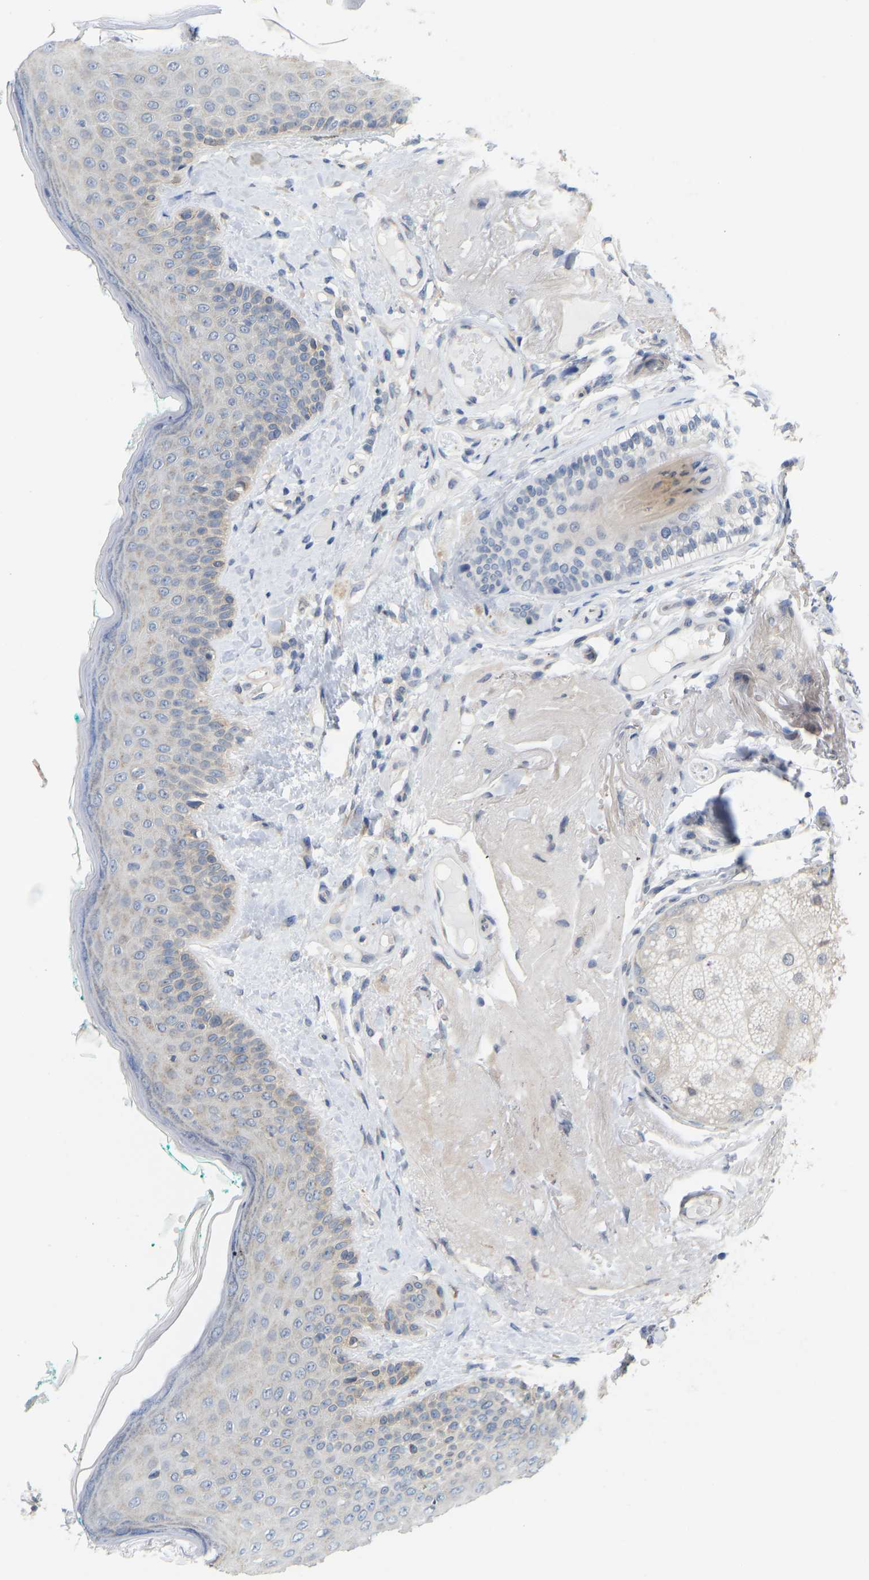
{"staining": {"intensity": "moderate", "quantity": "<25%", "location": "cytoplasmic/membranous"}, "tissue": "oral mucosa", "cell_type": "Squamous epithelial cells", "image_type": "normal", "snomed": [{"axis": "morphology", "description": "Normal tissue, NOS"}, {"axis": "topography", "description": "Skin"}, {"axis": "topography", "description": "Oral tissue"}], "caption": "The micrograph displays a brown stain indicating the presence of a protein in the cytoplasmic/membranous of squamous epithelial cells in oral mucosa. Nuclei are stained in blue.", "gene": "BEND3", "patient": {"sex": "male", "age": 84}}